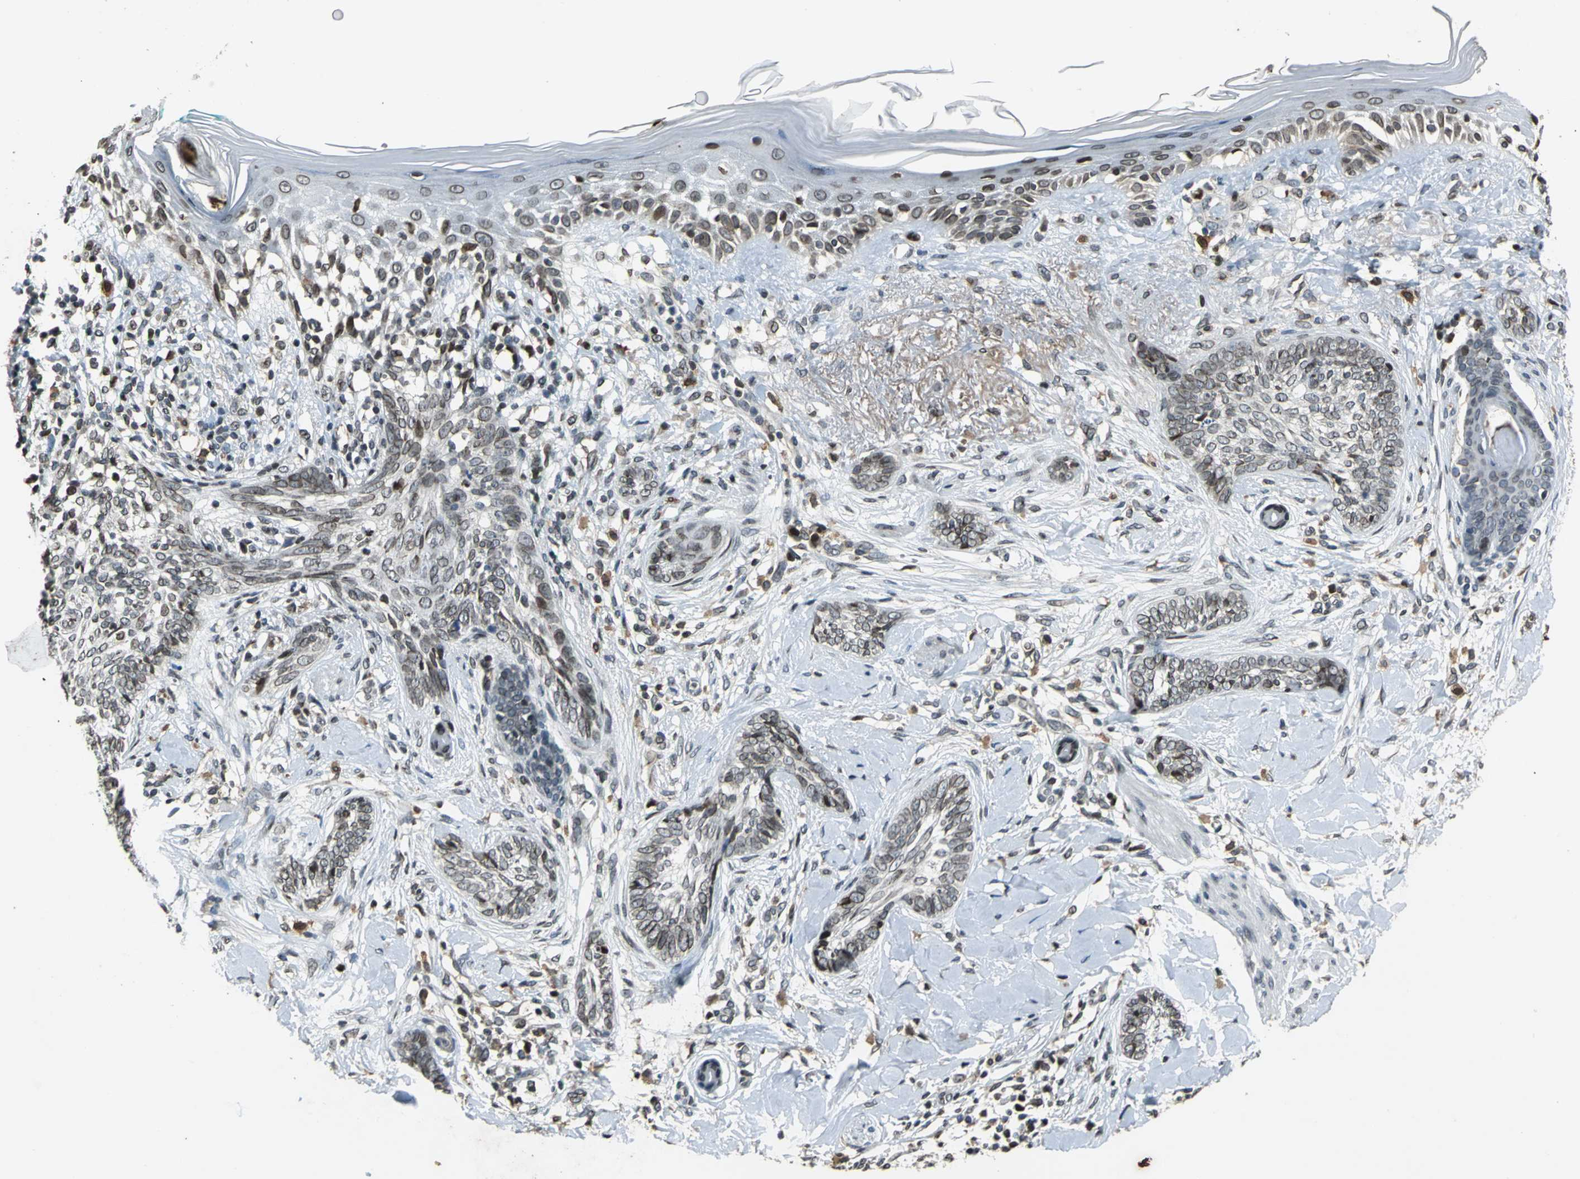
{"staining": {"intensity": "moderate", "quantity": "25%-75%", "location": "cytoplasmic/membranous,nuclear"}, "tissue": "skin cancer", "cell_type": "Tumor cells", "image_type": "cancer", "snomed": [{"axis": "morphology", "description": "Basal cell carcinoma"}, {"axis": "topography", "description": "Skin"}], "caption": "Protein expression analysis of basal cell carcinoma (skin) demonstrates moderate cytoplasmic/membranous and nuclear positivity in approximately 25%-75% of tumor cells.", "gene": "BRIP1", "patient": {"sex": "female", "age": 58}}